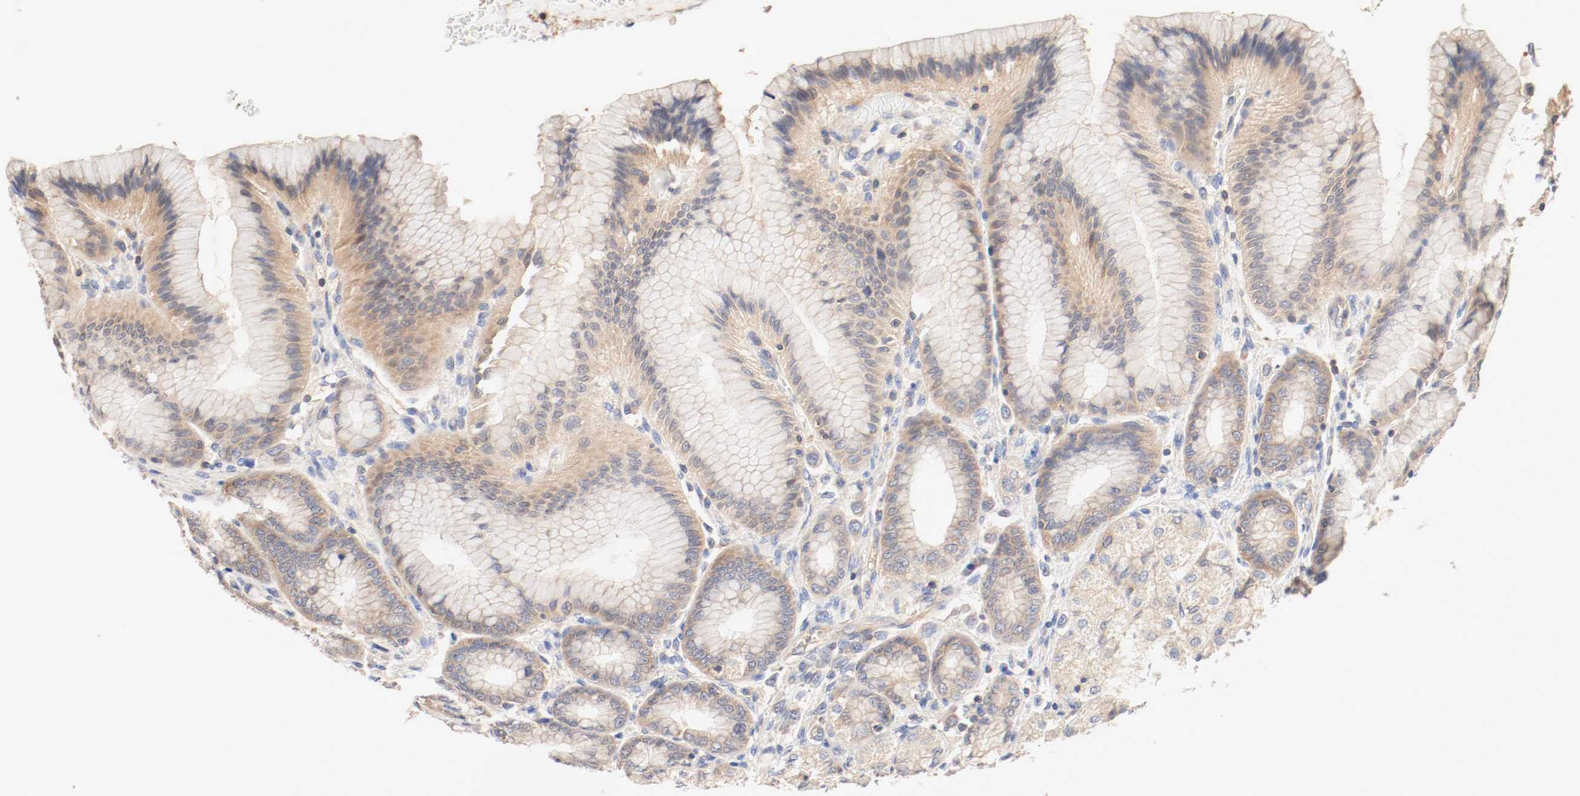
{"staining": {"intensity": "moderate", "quantity": ">75%", "location": "cytoplasmic/membranous"}, "tissue": "stomach", "cell_type": "Glandular cells", "image_type": "normal", "snomed": [{"axis": "morphology", "description": "Normal tissue, NOS"}, {"axis": "morphology", "description": "Adenocarcinoma, NOS"}, {"axis": "topography", "description": "Stomach"}, {"axis": "topography", "description": "Stomach, lower"}], "caption": "Stomach stained for a protein reveals moderate cytoplasmic/membranous positivity in glandular cells. The staining was performed using DAB to visualize the protein expression in brown, while the nuclei were stained in blue with hematoxylin (Magnification: 20x).", "gene": "GIT1", "patient": {"sex": "female", "age": 65}}